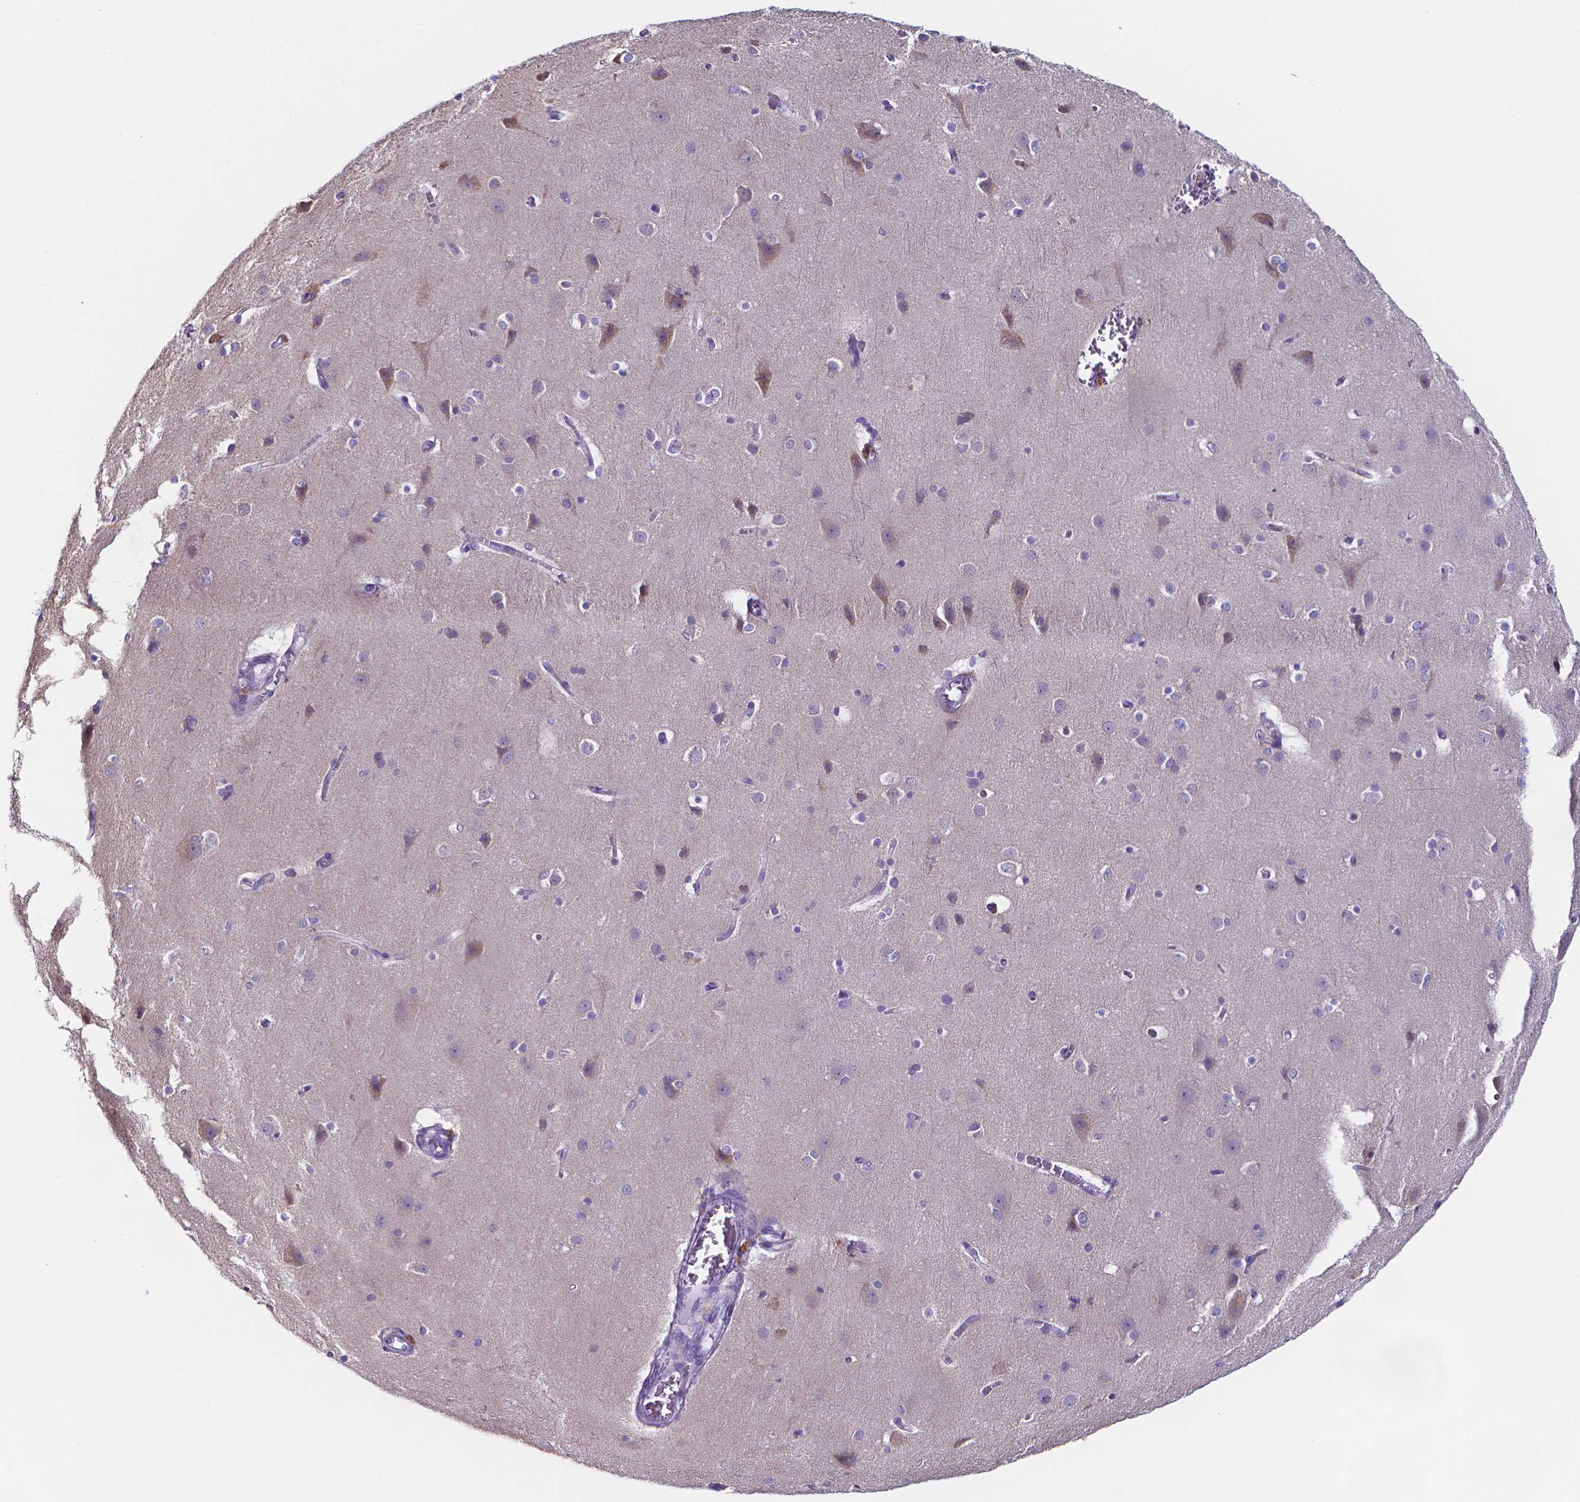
{"staining": {"intensity": "negative", "quantity": "none", "location": "none"}, "tissue": "cerebral cortex", "cell_type": "Endothelial cells", "image_type": "normal", "snomed": [{"axis": "morphology", "description": "Normal tissue, NOS"}, {"axis": "topography", "description": "Cerebral cortex"}], "caption": "Protein analysis of benign cerebral cortex exhibits no significant expression in endothelial cells. The staining is performed using DAB brown chromogen with nuclei counter-stained in using hematoxylin.", "gene": "LRRC73", "patient": {"sex": "male", "age": 37}}